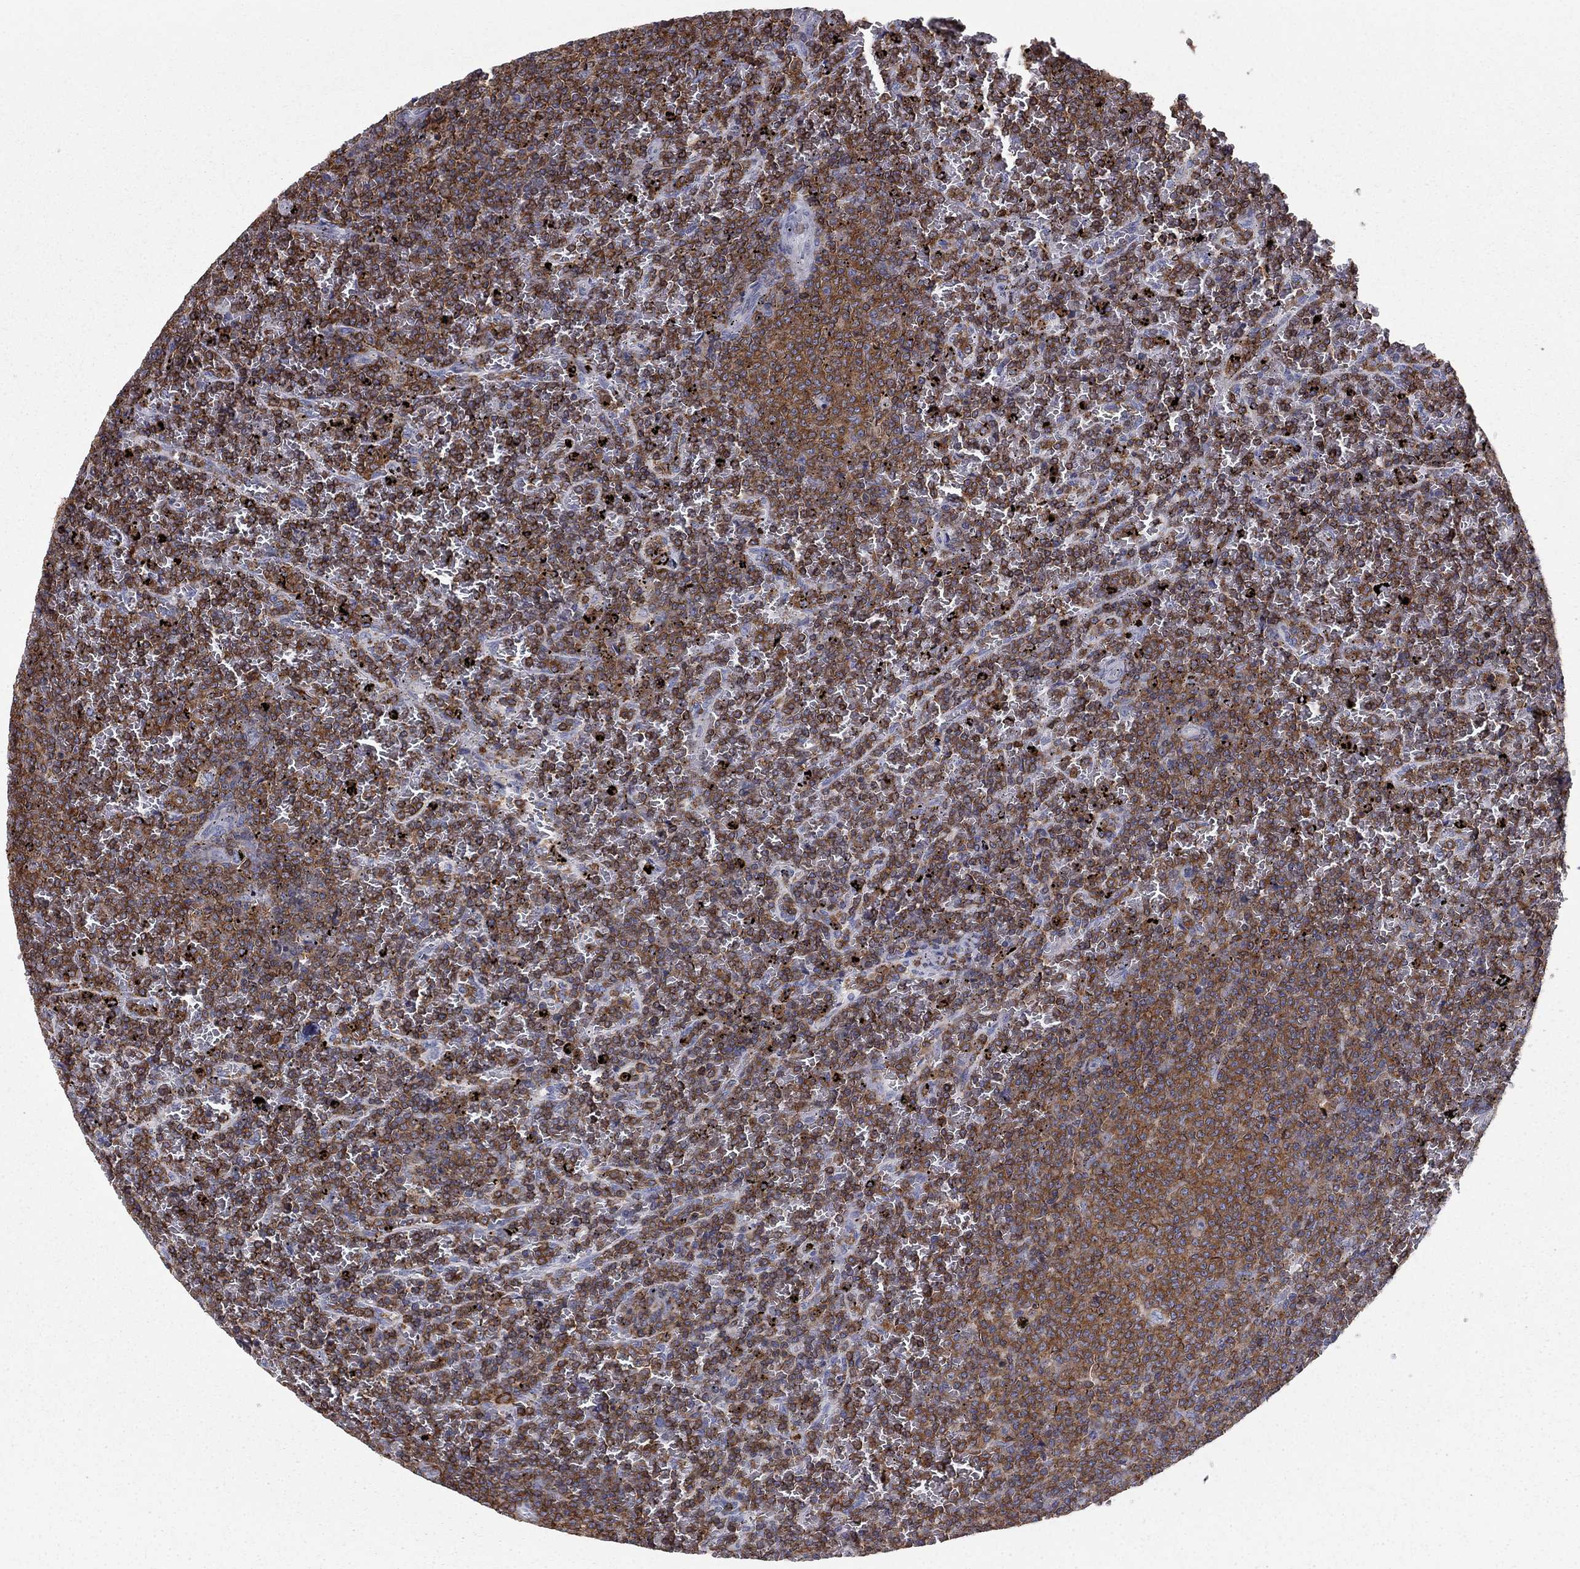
{"staining": {"intensity": "strong", "quantity": ">75%", "location": "cytoplasmic/membranous"}, "tissue": "lymphoma", "cell_type": "Tumor cells", "image_type": "cancer", "snomed": [{"axis": "morphology", "description": "Malignant lymphoma, non-Hodgkin's type, Low grade"}, {"axis": "topography", "description": "Spleen"}], "caption": "Protein analysis of malignant lymphoma, non-Hodgkin's type (low-grade) tissue displays strong cytoplasmic/membranous expression in approximately >75% of tumor cells. The protein of interest is shown in brown color, while the nuclei are stained blue.", "gene": "ARHGAP27", "patient": {"sex": "female", "age": 77}}